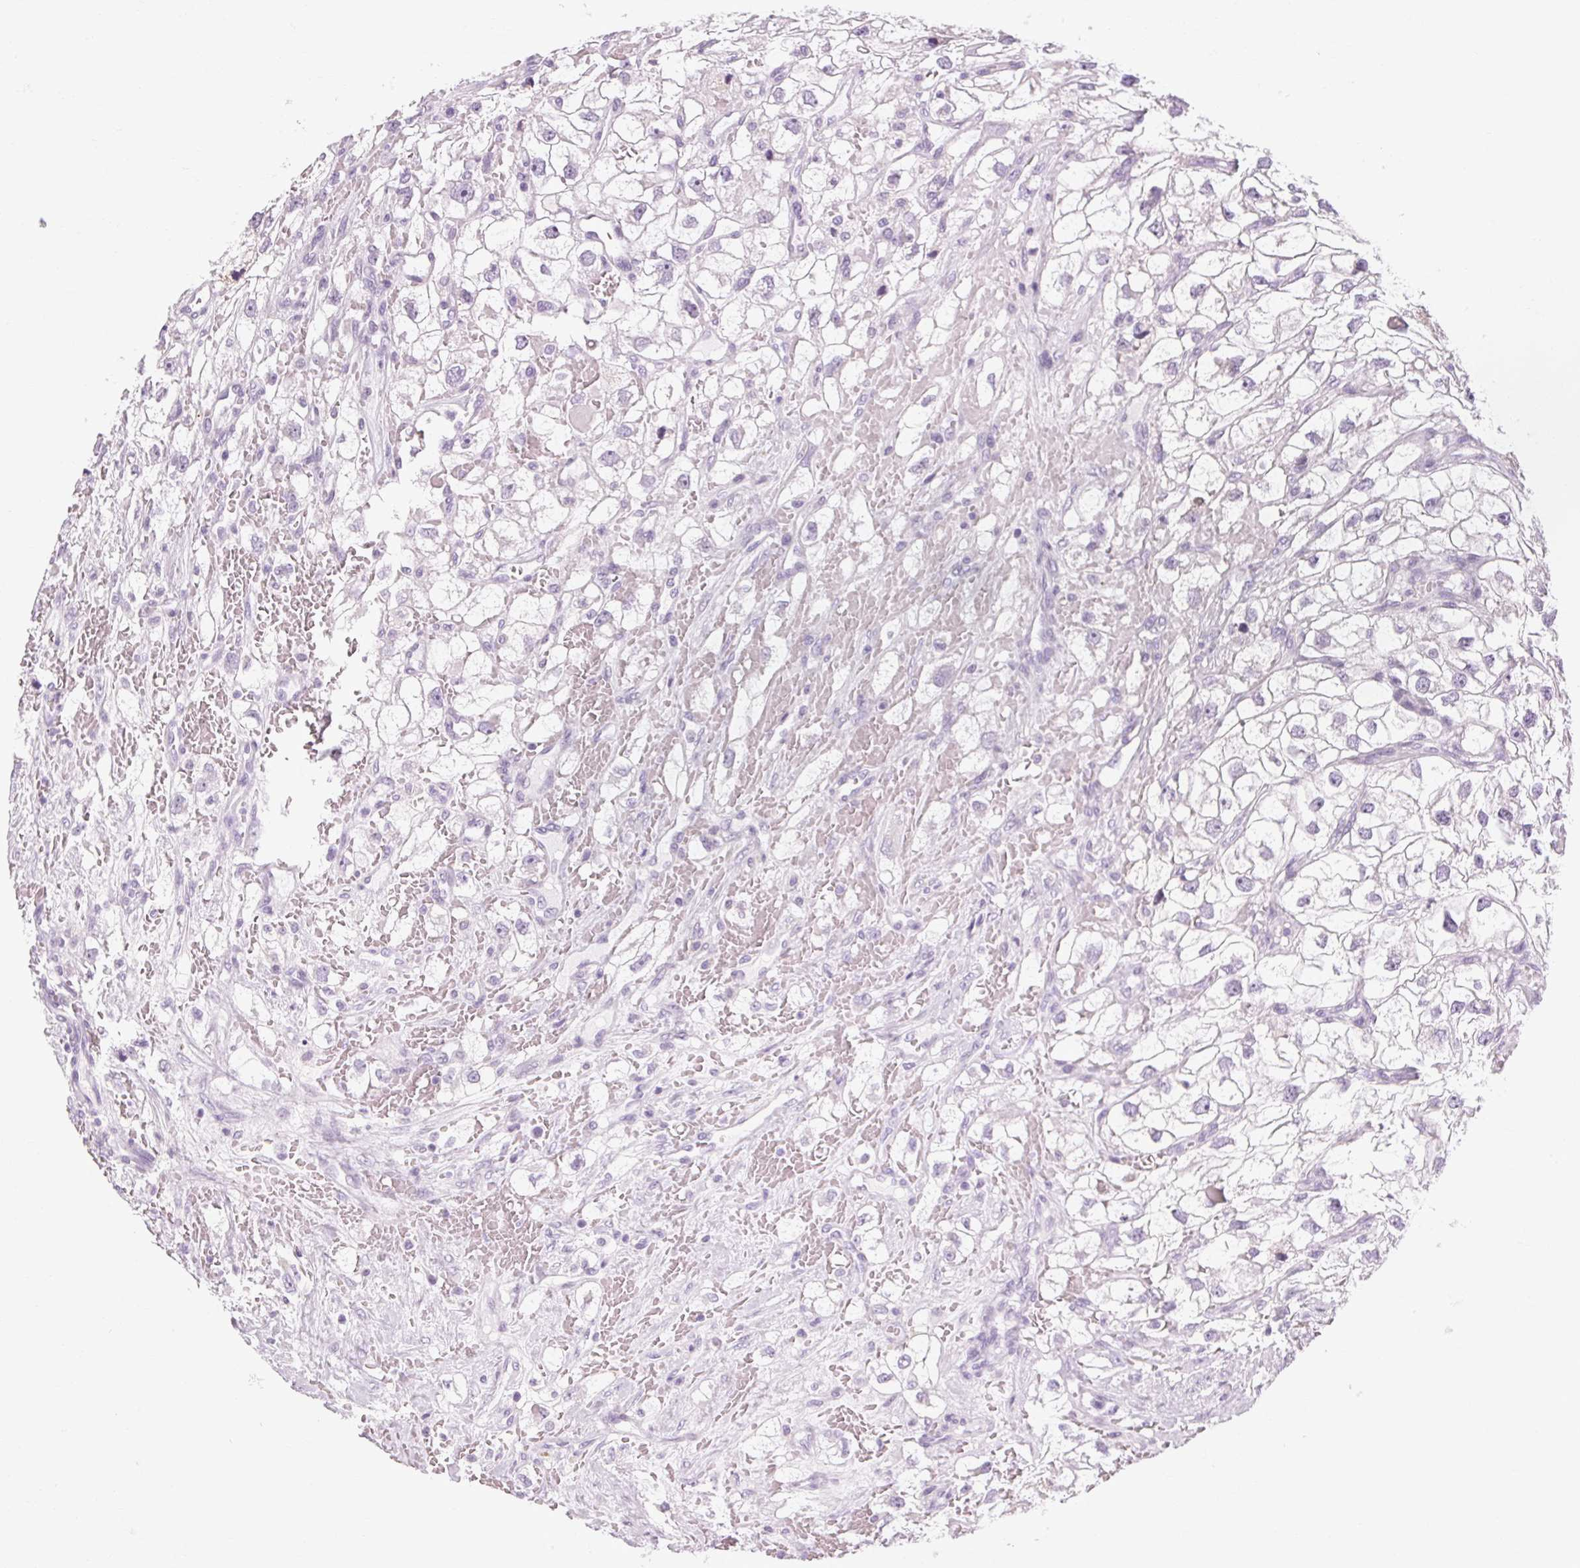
{"staining": {"intensity": "negative", "quantity": "none", "location": "none"}, "tissue": "renal cancer", "cell_type": "Tumor cells", "image_type": "cancer", "snomed": [{"axis": "morphology", "description": "Adenocarcinoma, NOS"}, {"axis": "topography", "description": "Kidney"}], "caption": "Immunohistochemistry (IHC) micrograph of neoplastic tissue: renal cancer (adenocarcinoma) stained with DAB shows no significant protein expression in tumor cells.", "gene": "POMC", "patient": {"sex": "male", "age": 59}}